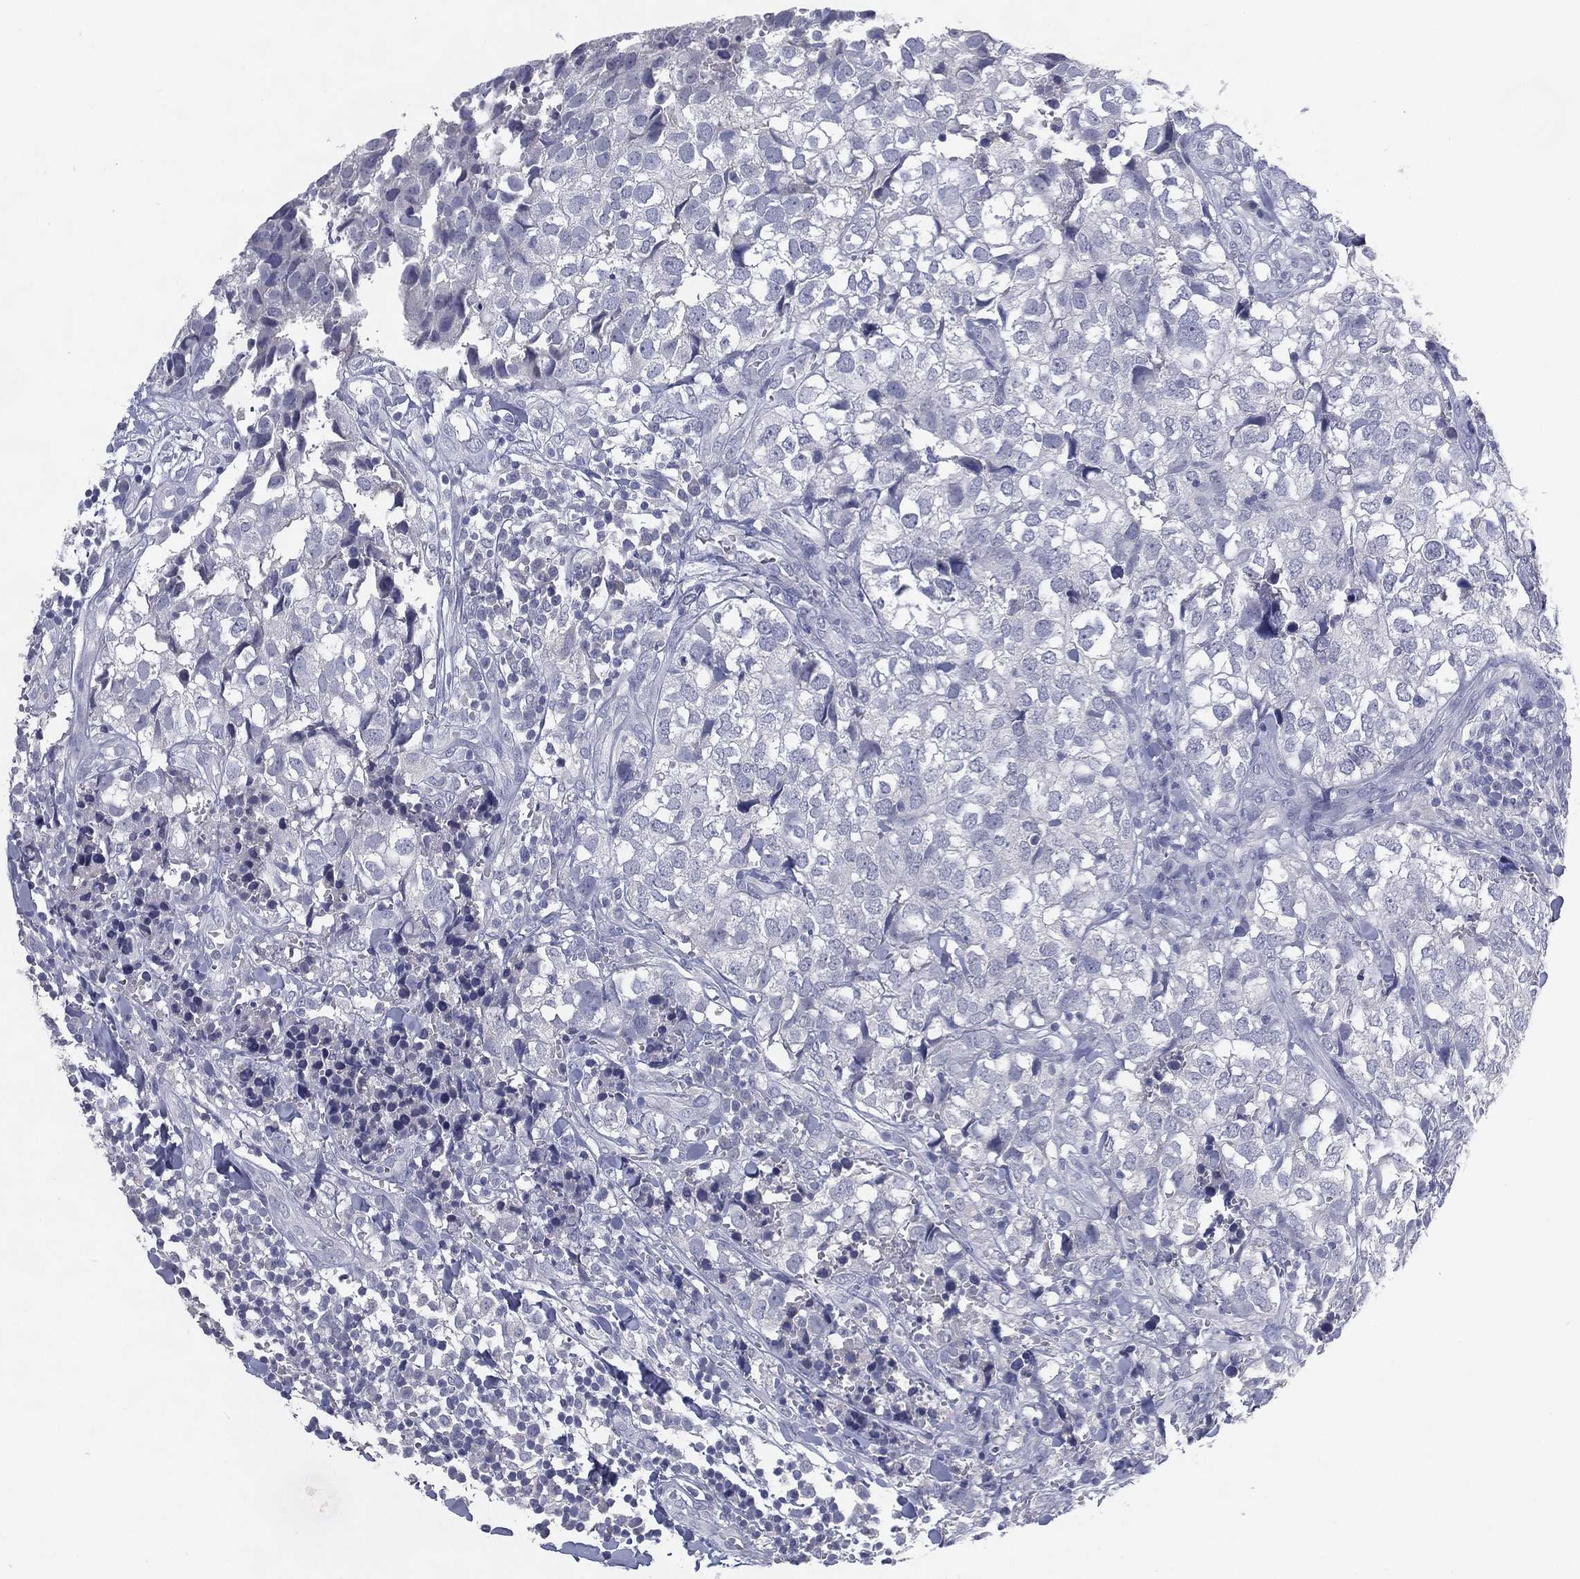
{"staining": {"intensity": "negative", "quantity": "none", "location": "none"}, "tissue": "breast cancer", "cell_type": "Tumor cells", "image_type": "cancer", "snomed": [{"axis": "morphology", "description": "Duct carcinoma"}, {"axis": "topography", "description": "Breast"}], "caption": "The micrograph shows no staining of tumor cells in breast intraductal carcinoma.", "gene": "KRT35", "patient": {"sex": "female", "age": 30}}